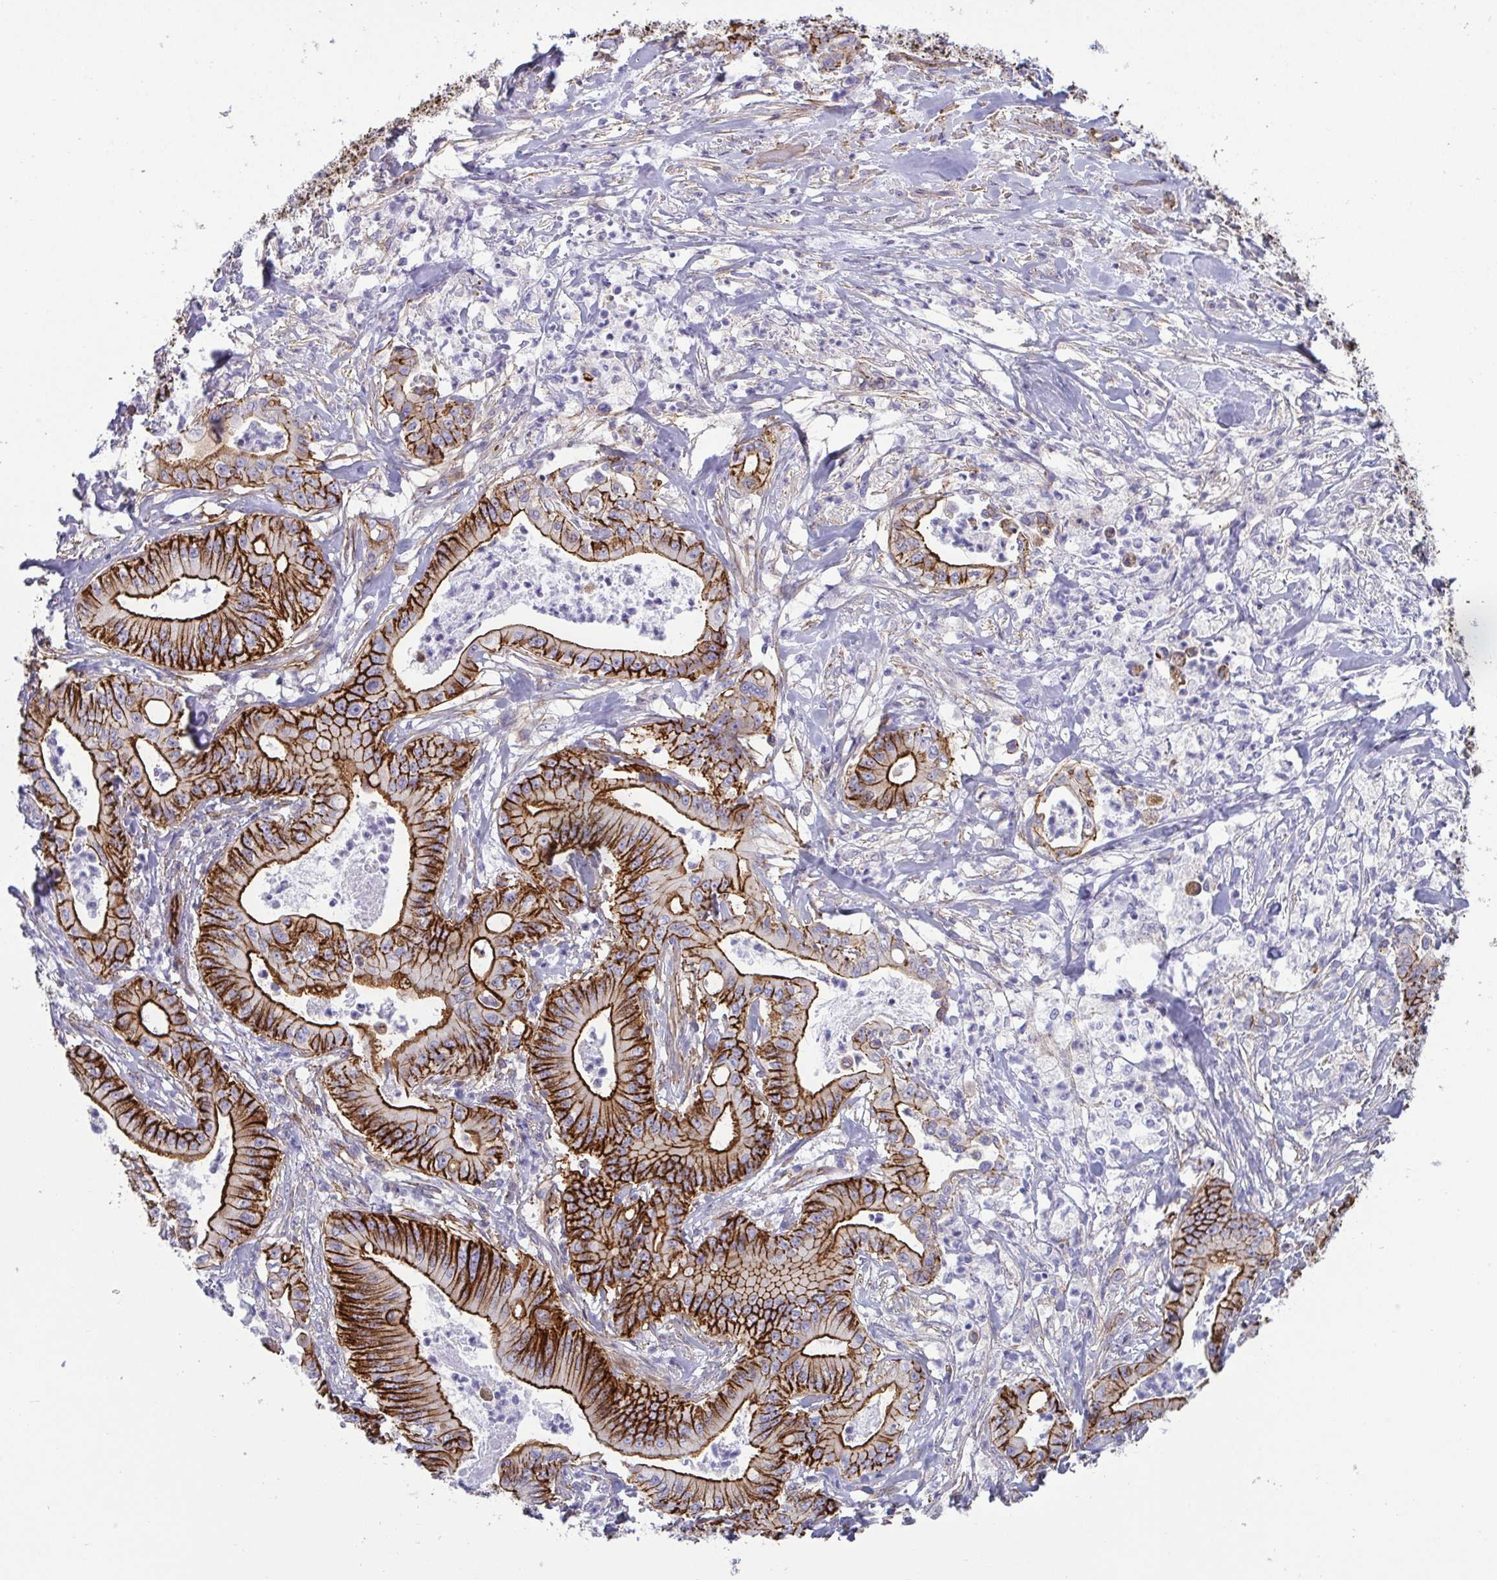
{"staining": {"intensity": "strong", "quantity": ">75%", "location": "cytoplasmic/membranous"}, "tissue": "pancreatic cancer", "cell_type": "Tumor cells", "image_type": "cancer", "snomed": [{"axis": "morphology", "description": "Adenocarcinoma, NOS"}, {"axis": "topography", "description": "Pancreas"}], "caption": "The photomicrograph displays a brown stain indicating the presence of a protein in the cytoplasmic/membranous of tumor cells in pancreatic cancer (adenocarcinoma).", "gene": "LIMA1", "patient": {"sex": "male", "age": 71}}